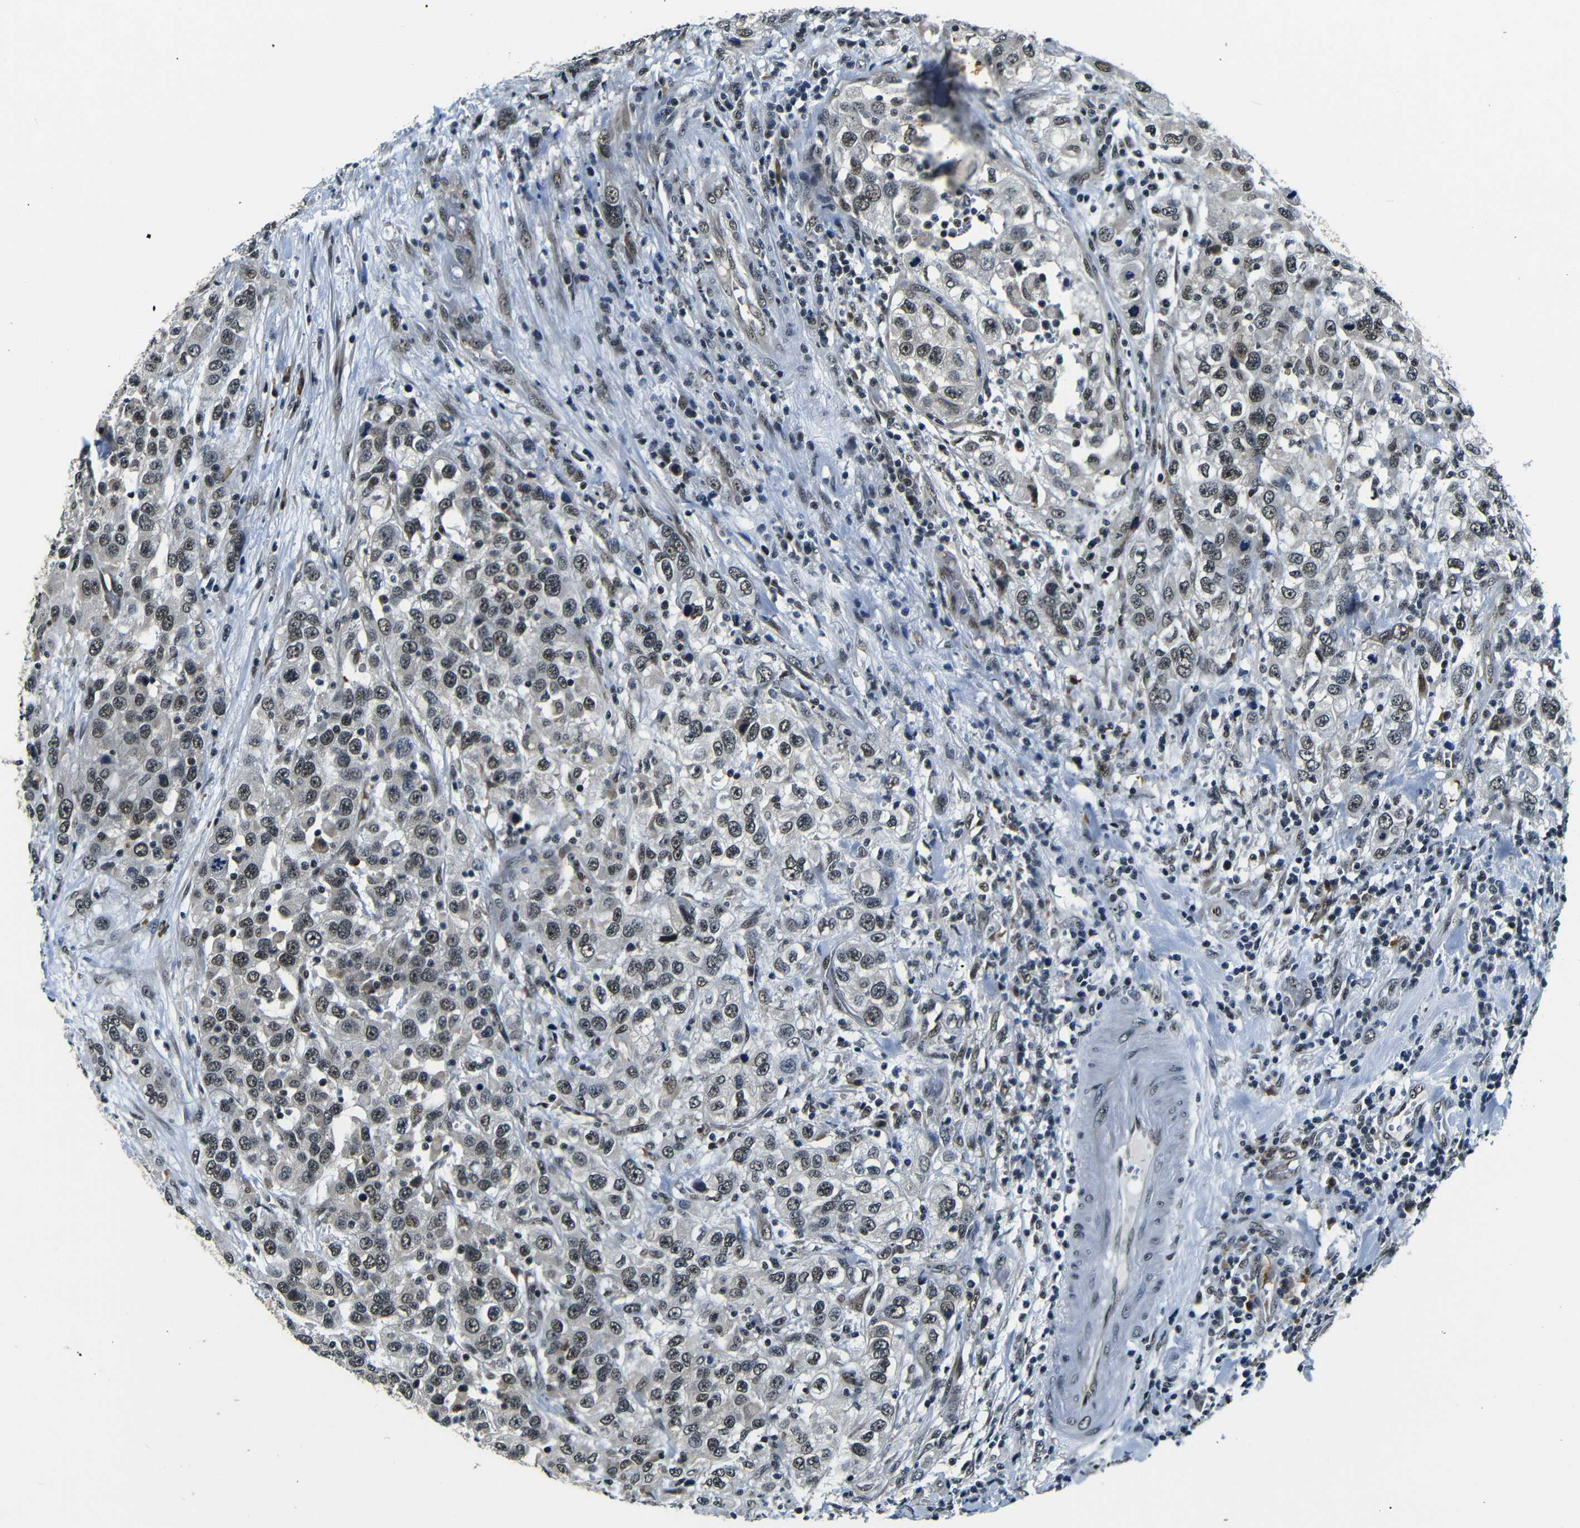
{"staining": {"intensity": "weak", "quantity": ">75%", "location": "nuclear"}, "tissue": "urothelial cancer", "cell_type": "Tumor cells", "image_type": "cancer", "snomed": [{"axis": "morphology", "description": "Urothelial carcinoma, High grade"}, {"axis": "topography", "description": "Urinary bladder"}], "caption": "Immunohistochemical staining of urothelial cancer reveals low levels of weak nuclear protein staining in about >75% of tumor cells.", "gene": "FOXD4", "patient": {"sex": "female", "age": 80}}